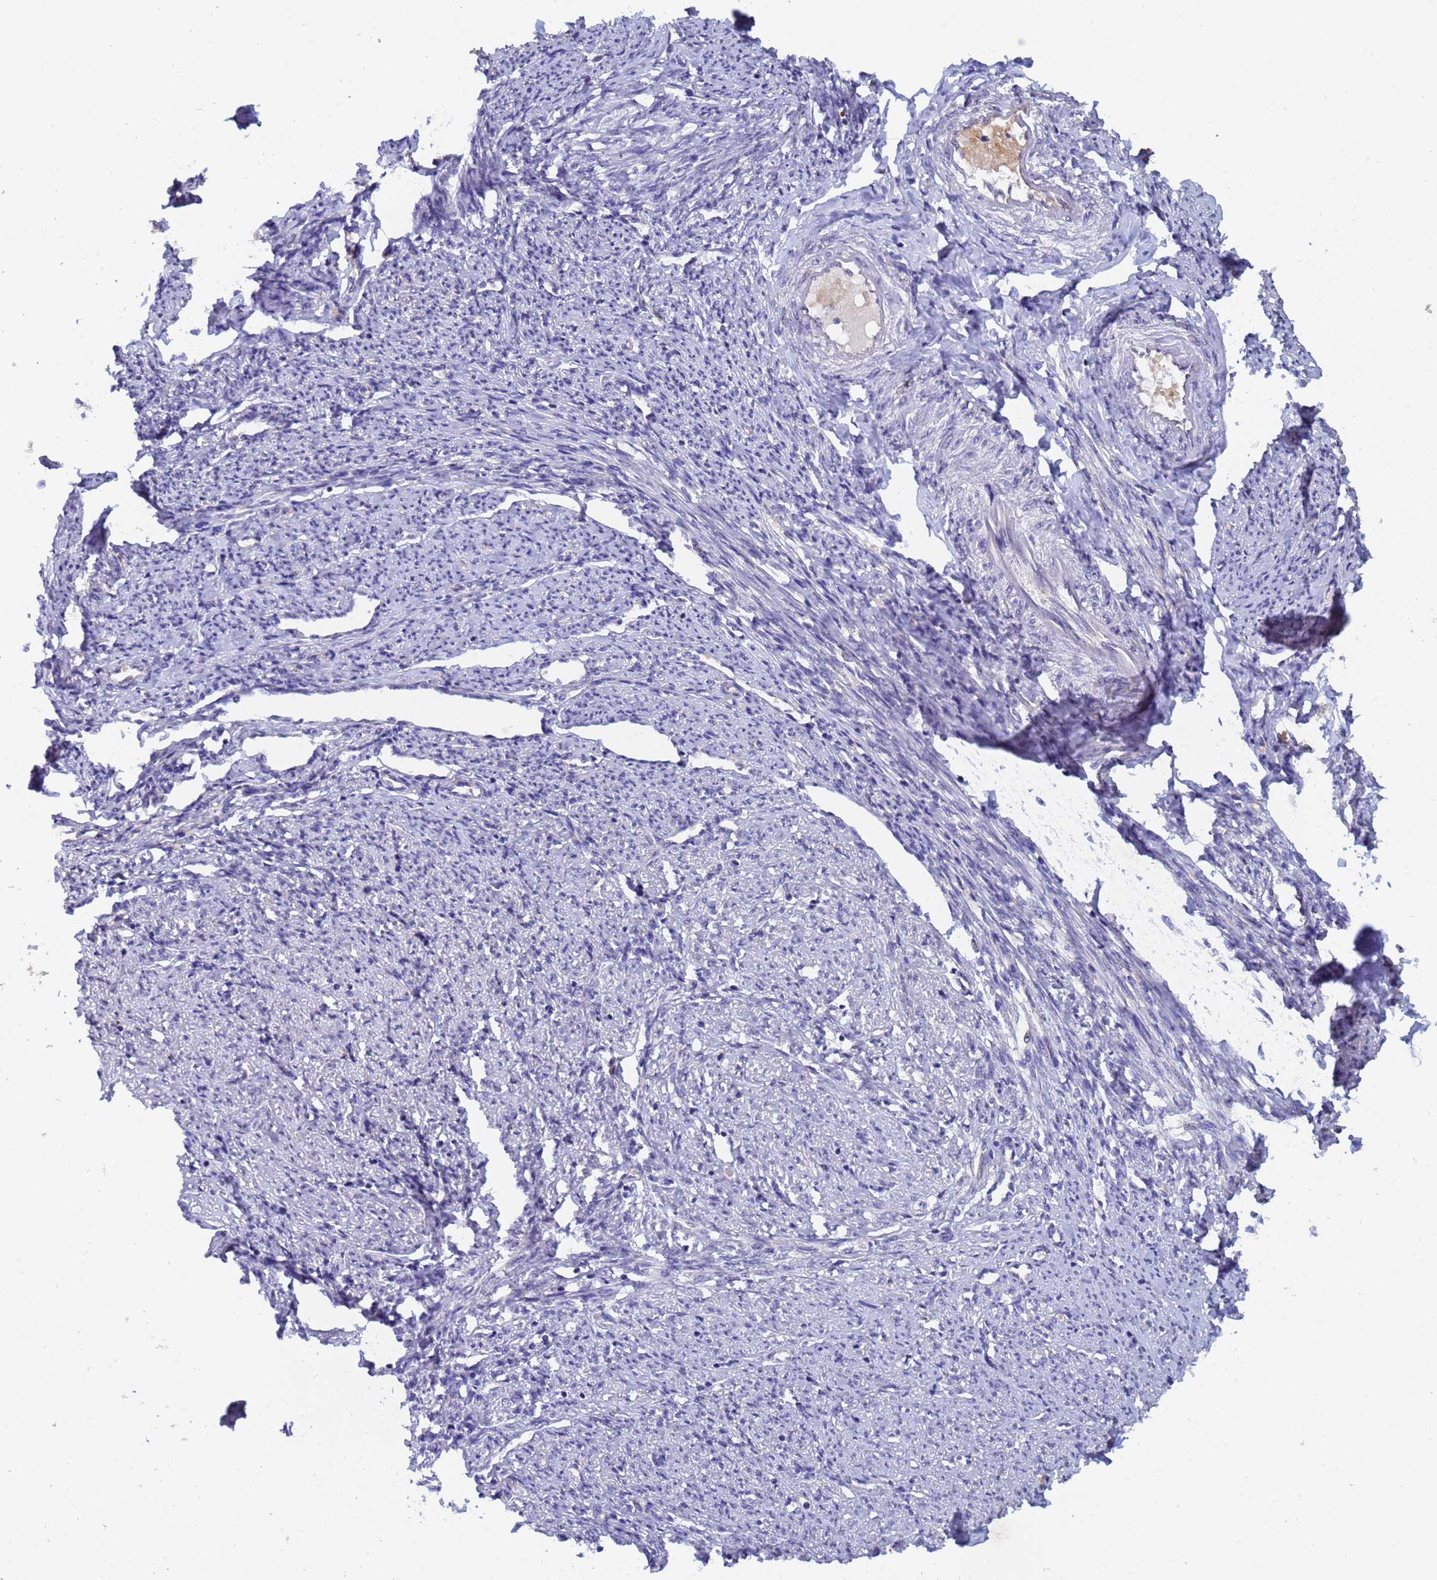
{"staining": {"intensity": "negative", "quantity": "none", "location": "none"}, "tissue": "smooth muscle", "cell_type": "Smooth muscle cells", "image_type": "normal", "snomed": [{"axis": "morphology", "description": "Normal tissue, NOS"}, {"axis": "topography", "description": "Smooth muscle"}, {"axis": "topography", "description": "Uterus"}], "caption": "This histopathology image is of normal smooth muscle stained with immunohistochemistry (IHC) to label a protein in brown with the nuclei are counter-stained blue. There is no staining in smooth muscle cells. Brightfield microscopy of immunohistochemistry stained with DAB (brown) and hematoxylin (blue), captured at high magnification.", "gene": "IHO1", "patient": {"sex": "female", "age": 59}}